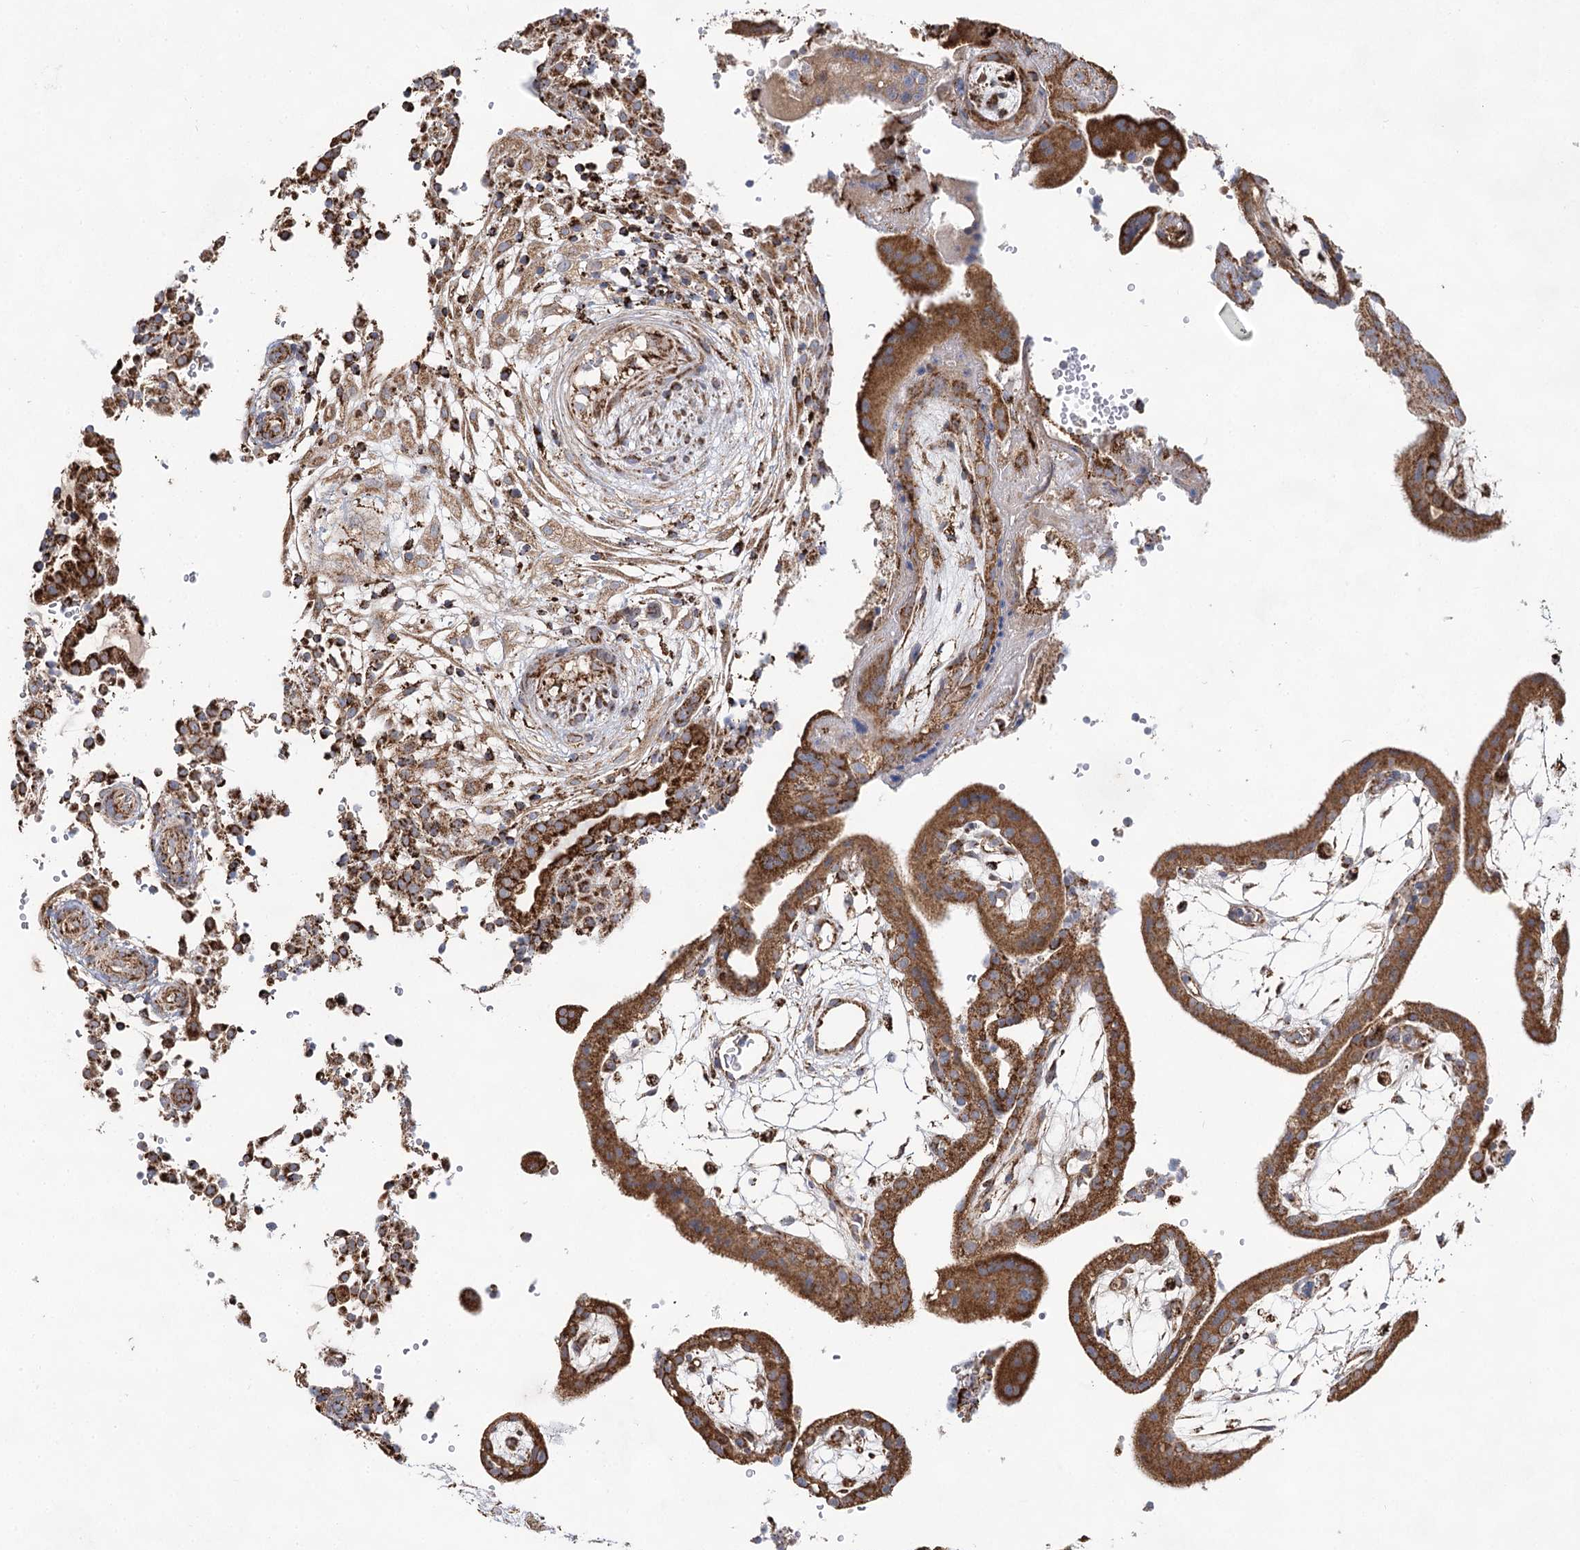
{"staining": {"intensity": "strong", "quantity": ">75%", "location": "cytoplasmic/membranous"}, "tissue": "placenta", "cell_type": "Trophoblastic cells", "image_type": "normal", "snomed": [{"axis": "morphology", "description": "Normal tissue, NOS"}, {"axis": "topography", "description": "Placenta"}], "caption": "Human placenta stained with a brown dye exhibits strong cytoplasmic/membranous positive staining in approximately >75% of trophoblastic cells.", "gene": "NADK2", "patient": {"sex": "female", "age": 18}}